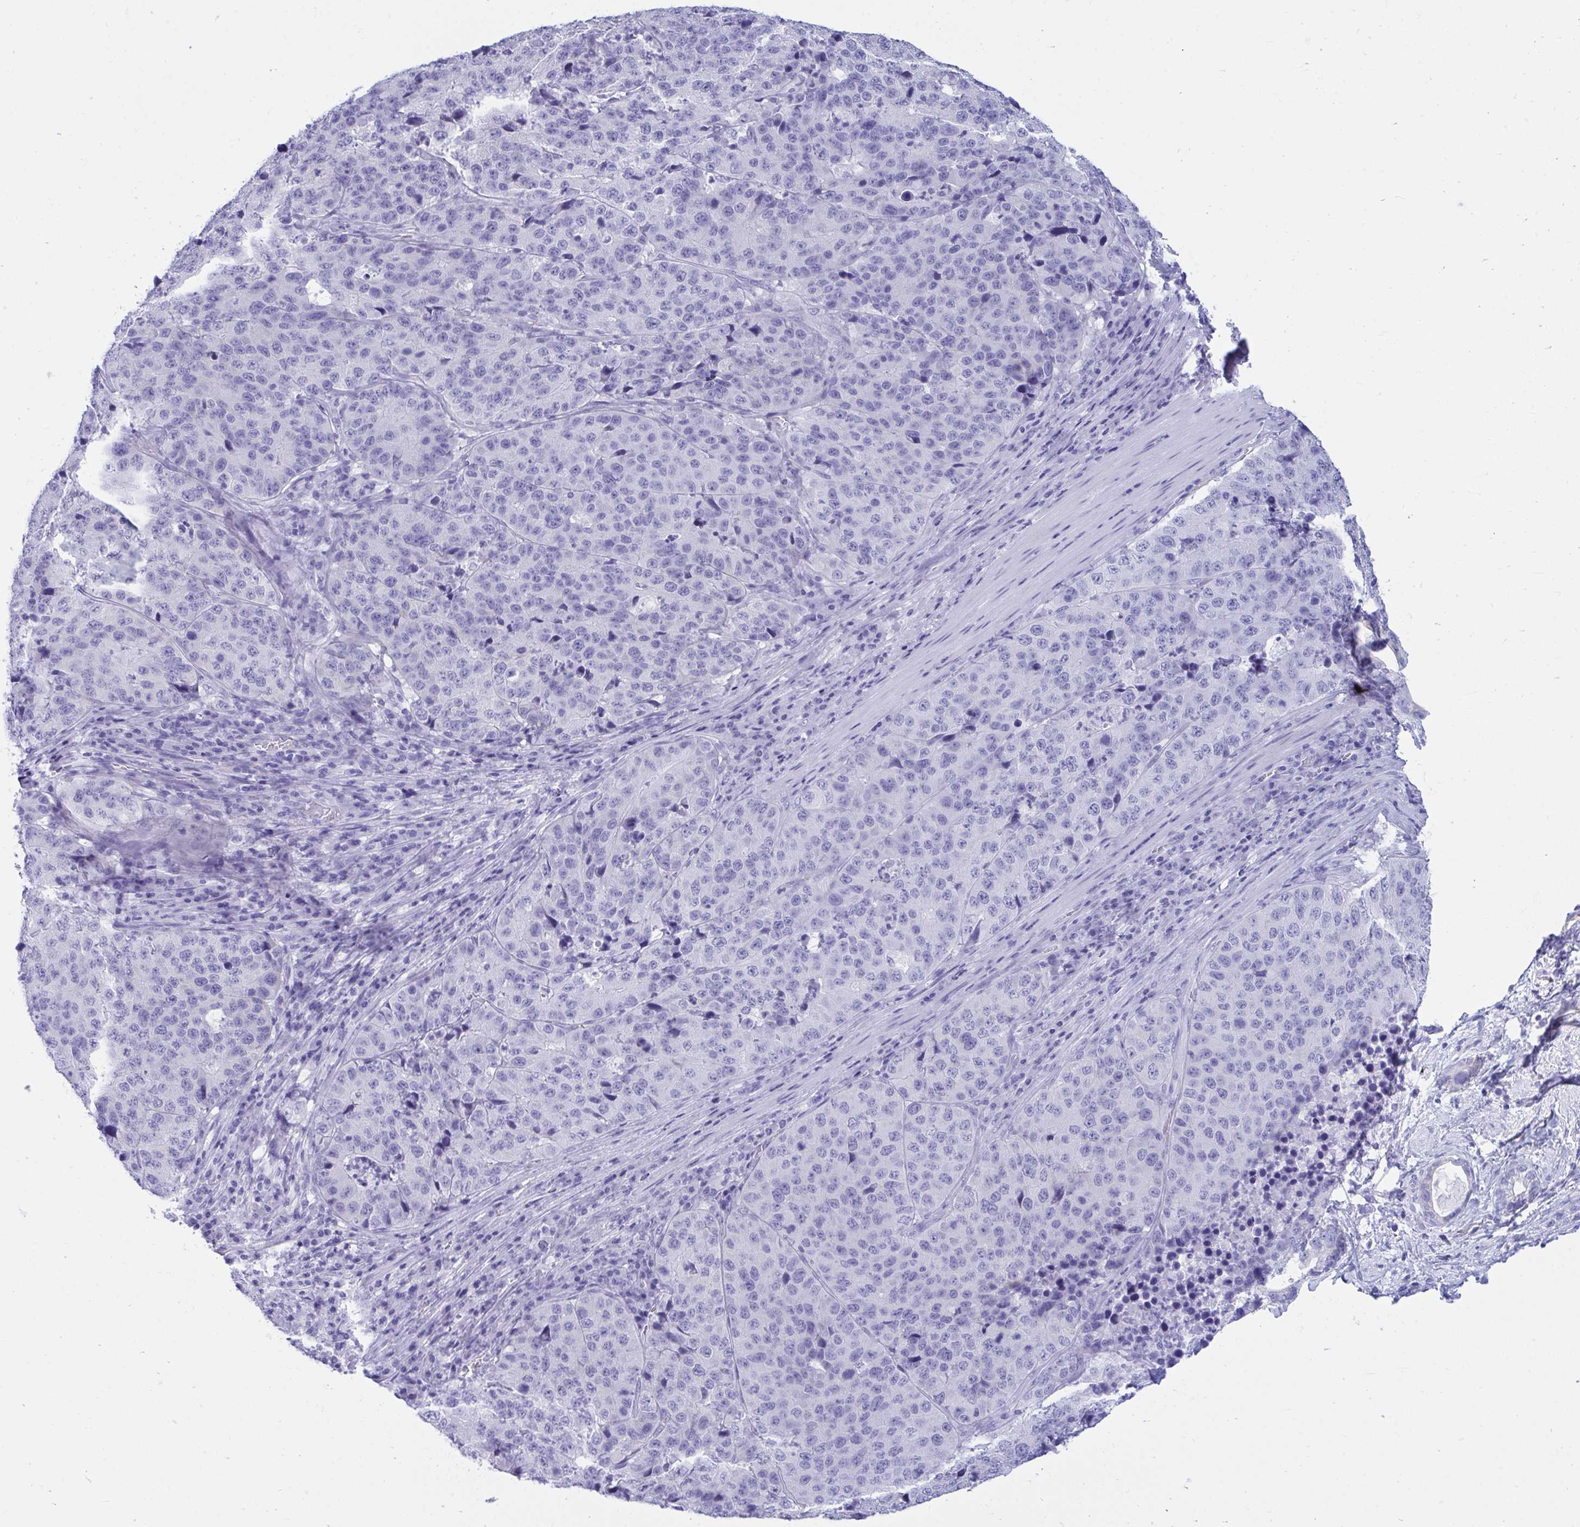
{"staining": {"intensity": "negative", "quantity": "none", "location": "none"}, "tissue": "stomach cancer", "cell_type": "Tumor cells", "image_type": "cancer", "snomed": [{"axis": "morphology", "description": "Adenocarcinoma, NOS"}, {"axis": "topography", "description": "Stomach"}], "caption": "Tumor cells are negative for protein expression in human stomach adenocarcinoma.", "gene": "SHISA8", "patient": {"sex": "male", "age": 71}}